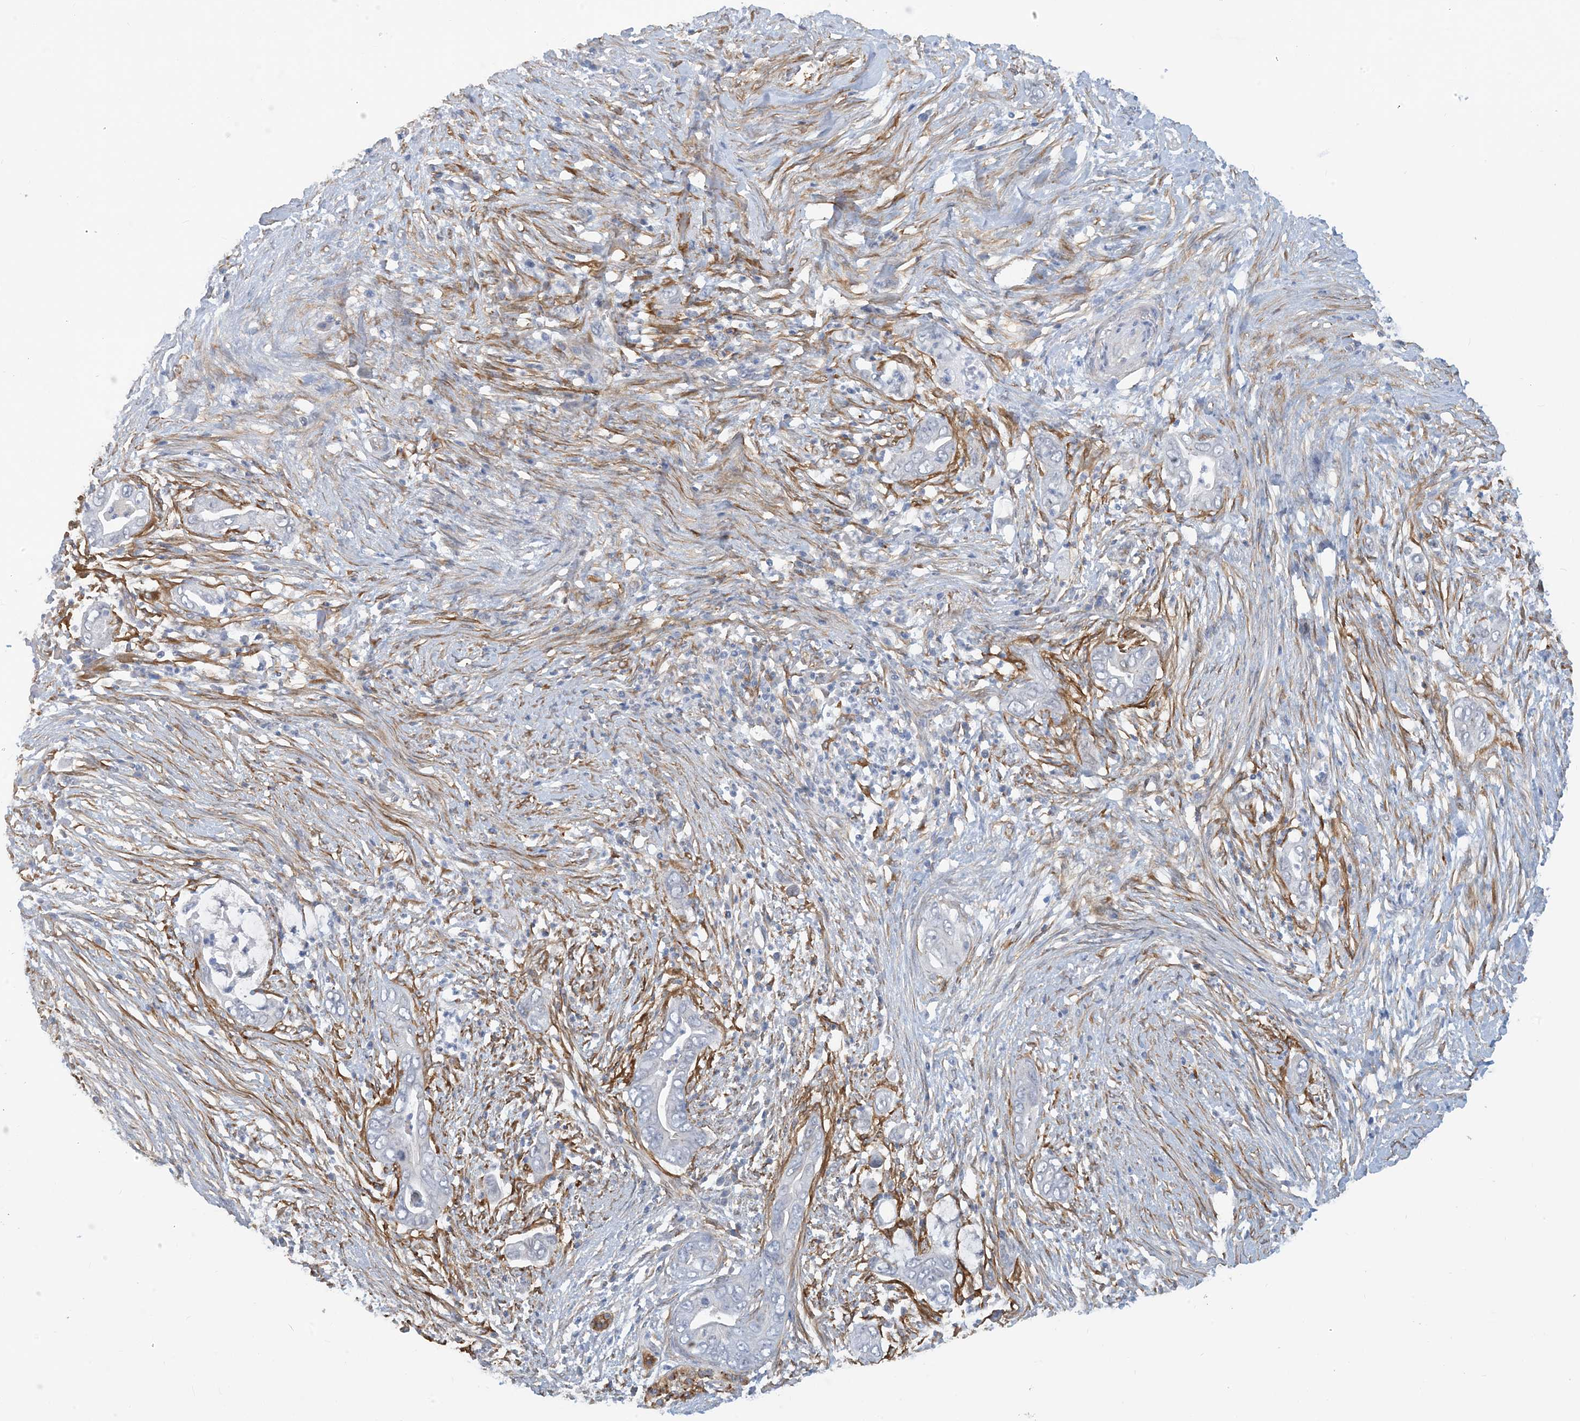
{"staining": {"intensity": "negative", "quantity": "none", "location": "none"}, "tissue": "pancreatic cancer", "cell_type": "Tumor cells", "image_type": "cancer", "snomed": [{"axis": "morphology", "description": "Adenocarcinoma, NOS"}, {"axis": "topography", "description": "Pancreas"}], "caption": "An image of pancreatic cancer (adenocarcinoma) stained for a protein shows no brown staining in tumor cells.", "gene": "EIF2A", "patient": {"sex": "male", "age": 75}}